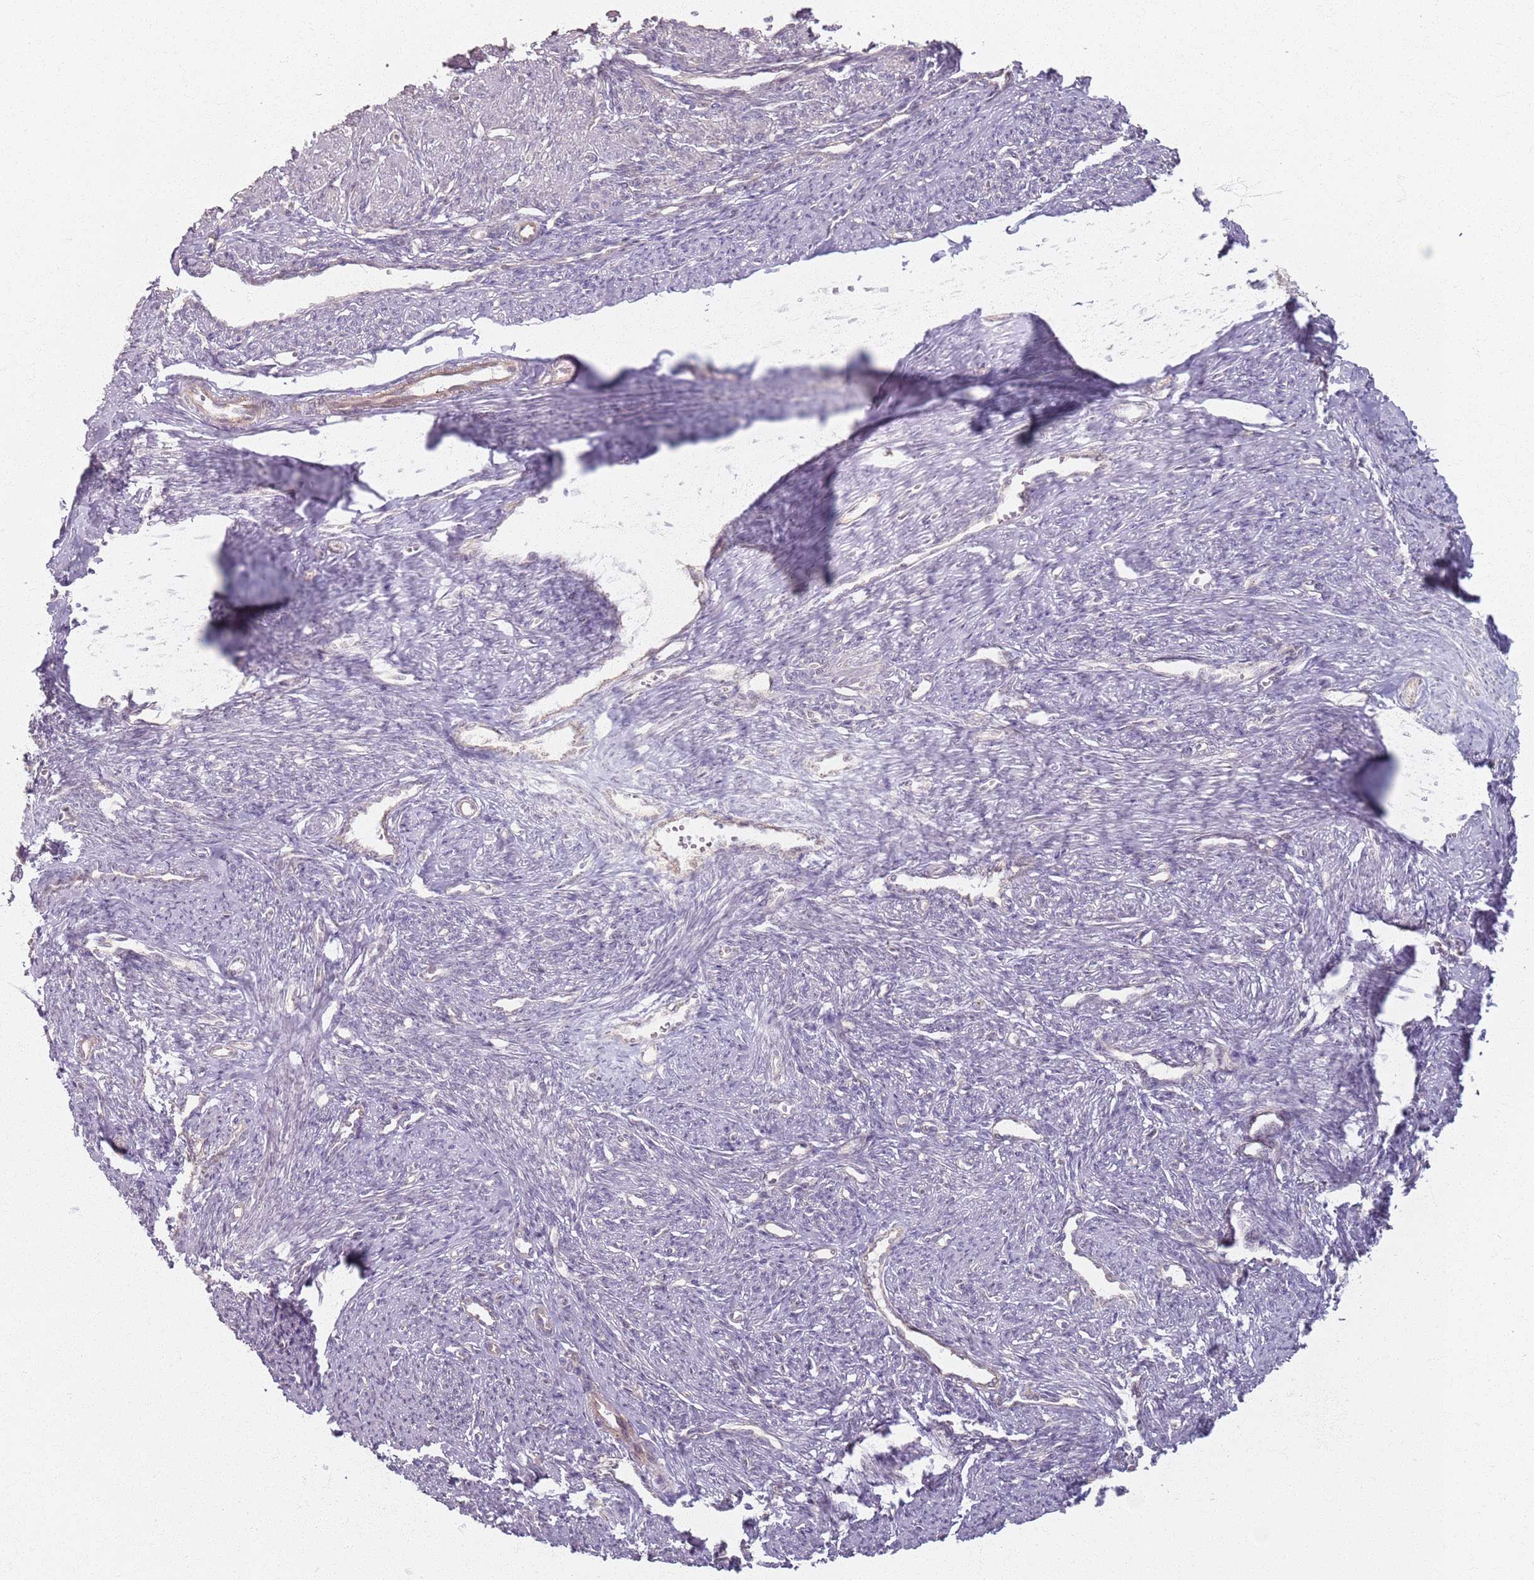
{"staining": {"intensity": "moderate", "quantity": "<25%", "location": "cytoplasmic/membranous"}, "tissue": "smooth muscle", "cell_type": "Smooth muscle cells", "image_type": "normal", "snomed": [{"axis": "morphology", "description": "Normal tissue, NOS"}, {"axis": "topography", "description": "Smooth muscle"}, {"axis": "topography", "description": "Uterus"}], "caption": "This histopathology image reveals immunohistochemistry (IHC) staining of normal smooth muscle, with low moderate cytoplasmic/membranous positivity in about <25% of smooth muscle cells.", "gene": "KCNA5", "patient": {"sex": "female", "age": 59}}